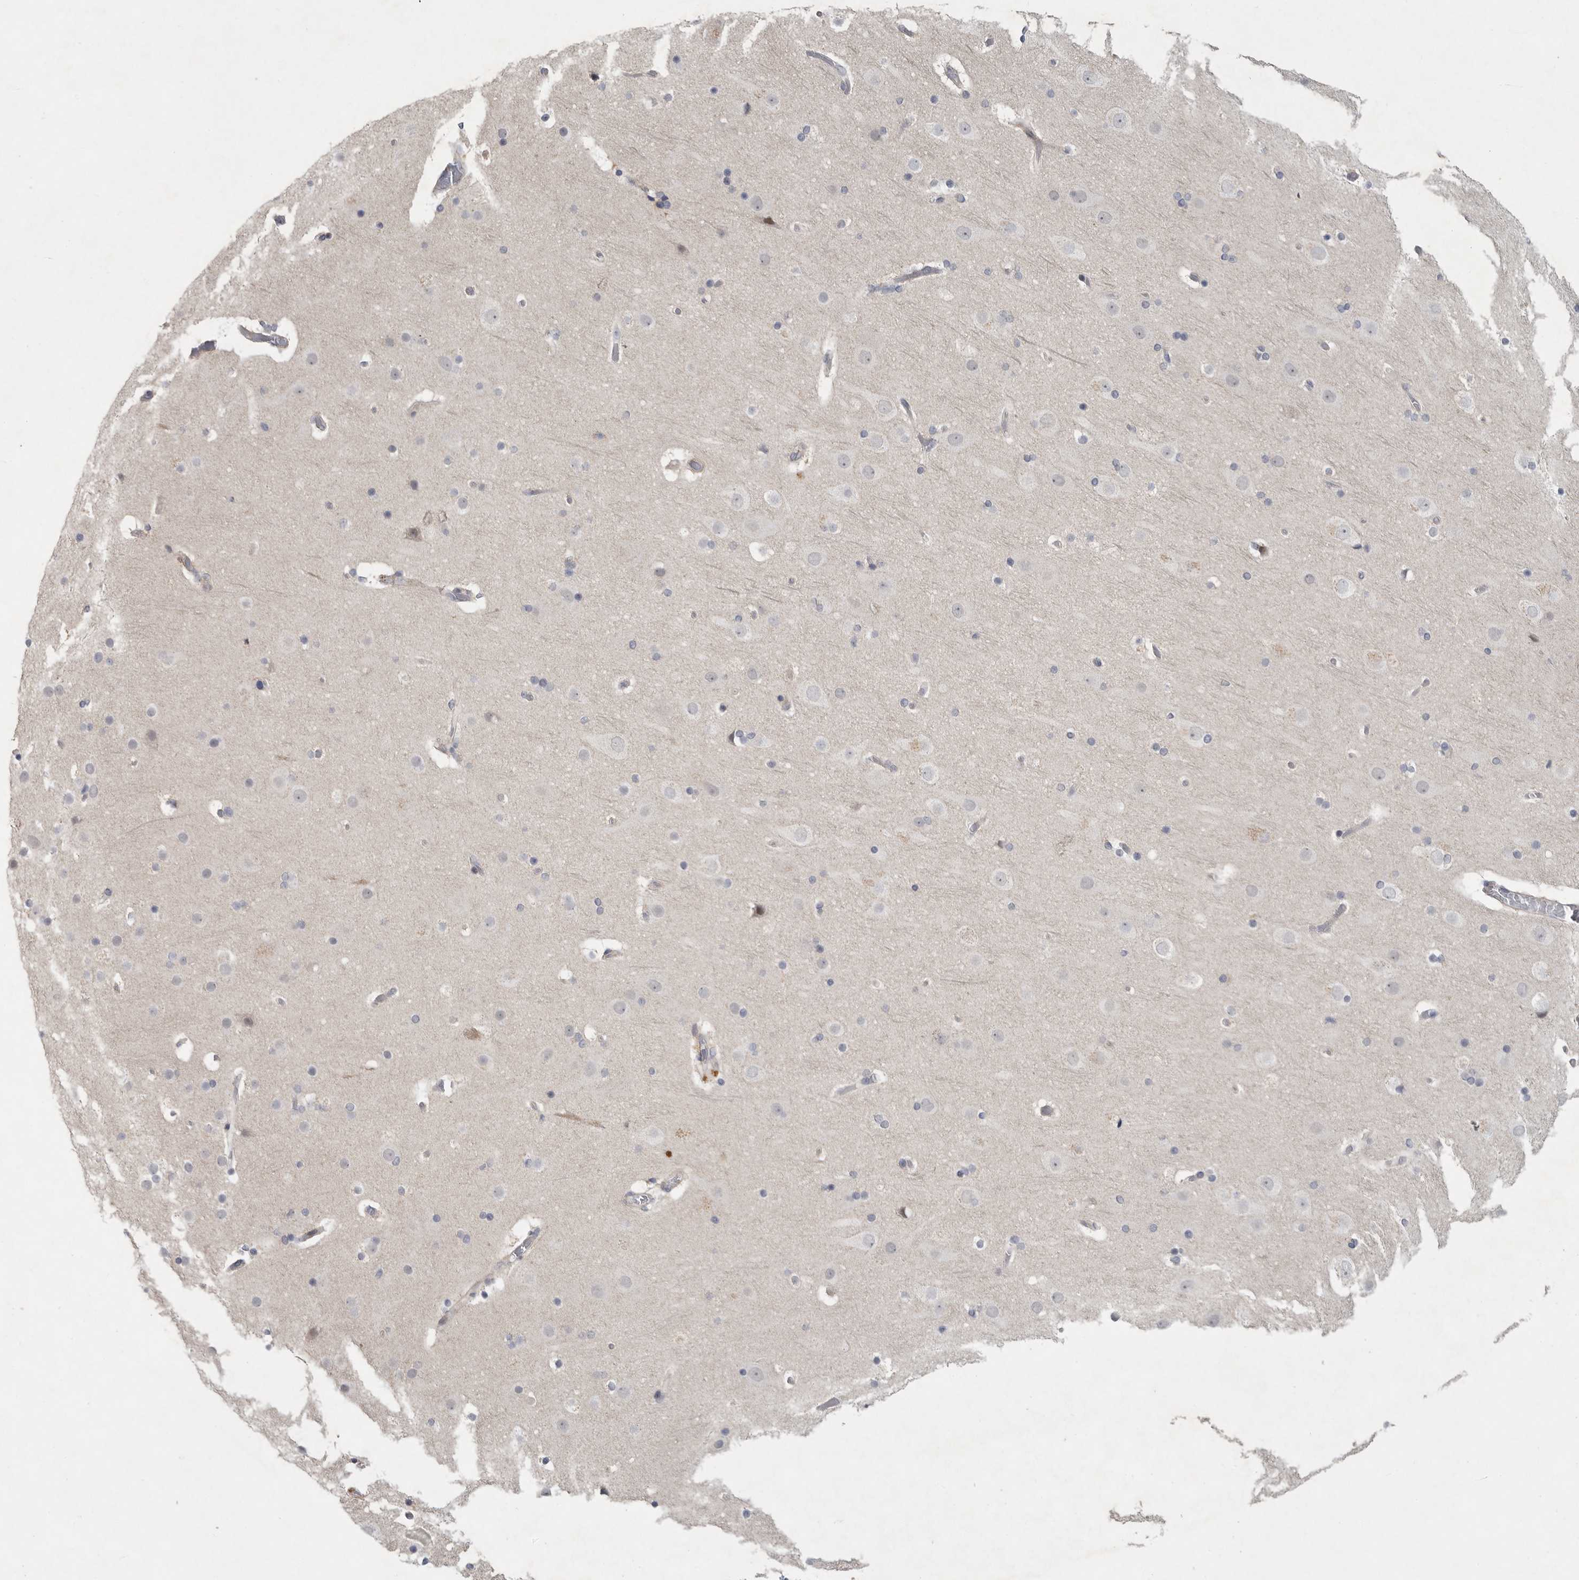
{"staining": {"intensity": "negative", "quantity": "none", "location": "none"}, "tissue": "cerebral cortex", "cell_type": "Endothelial cells", "image_type": "normal", "snomed": [{"axis": "morphology", "description": "Normal tissue, NOS"}, {"axis": "topography", "description": "Cerebral cortex"}], "caption": "This micrograph is of benign cerebral cortex stained with immunohistochemistry to label a protein in brown with the nuclei are counter-stained blue. There is no positivity in endothelial cells.", "gene": "FBXO43", "patient": {"sex": "male", "age": 57}}